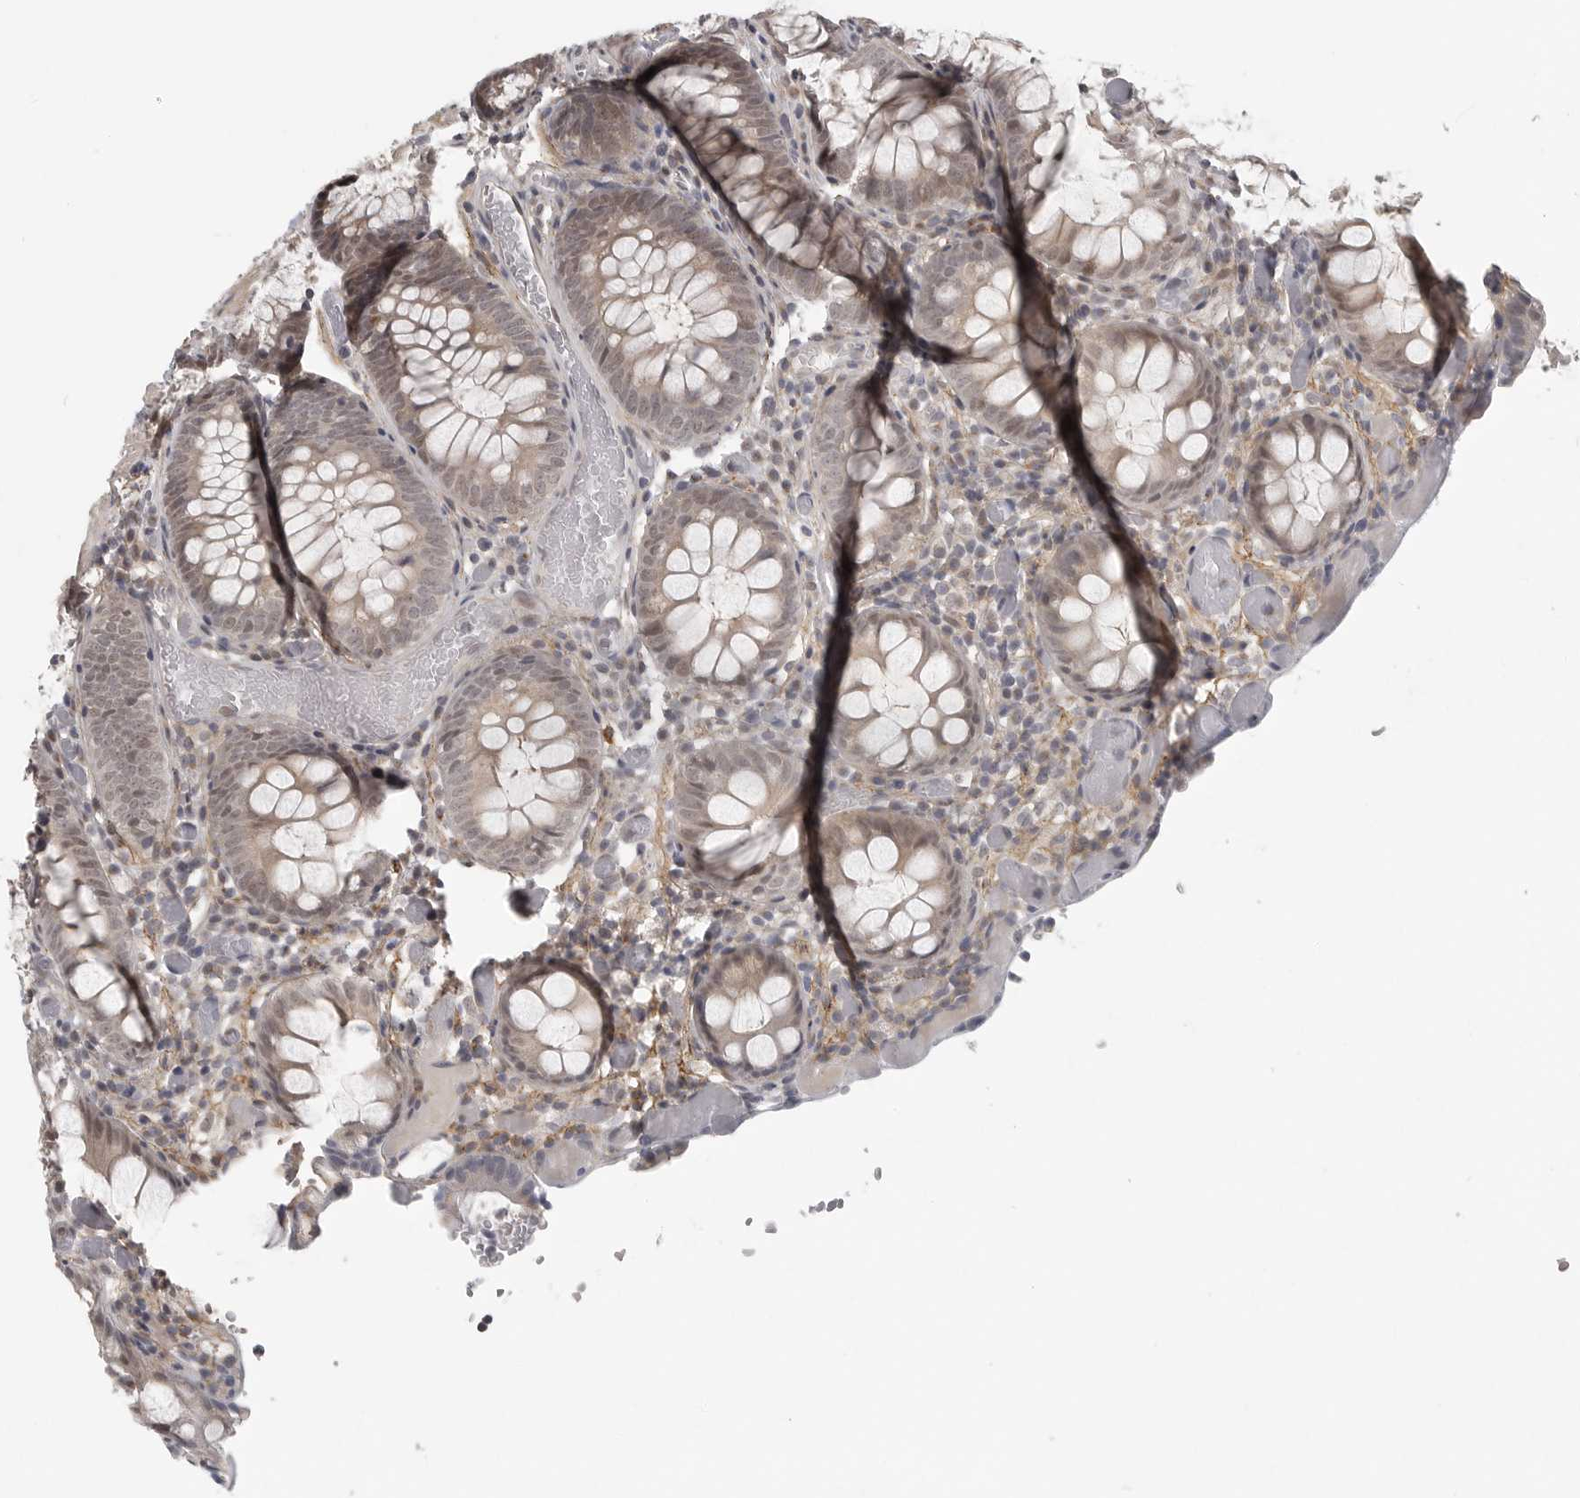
{"staining": {"intensity": "negative", "quantity": "none", "location": "none"}, "tissue": "colon", "cell_type": "Endothelial cells", "image_type": "normal", "snomed": [{"axis": "morphology", "description": "Normal tissue, NOS"}, {"axis": "topography", "description": "Colon"}], "caption": "The micrograph displays no staining of endothelial cells in benign colon. Nuclei are stained in blue.", "gene": "UROD", "patient": {"sex": "male", "age": 14}}